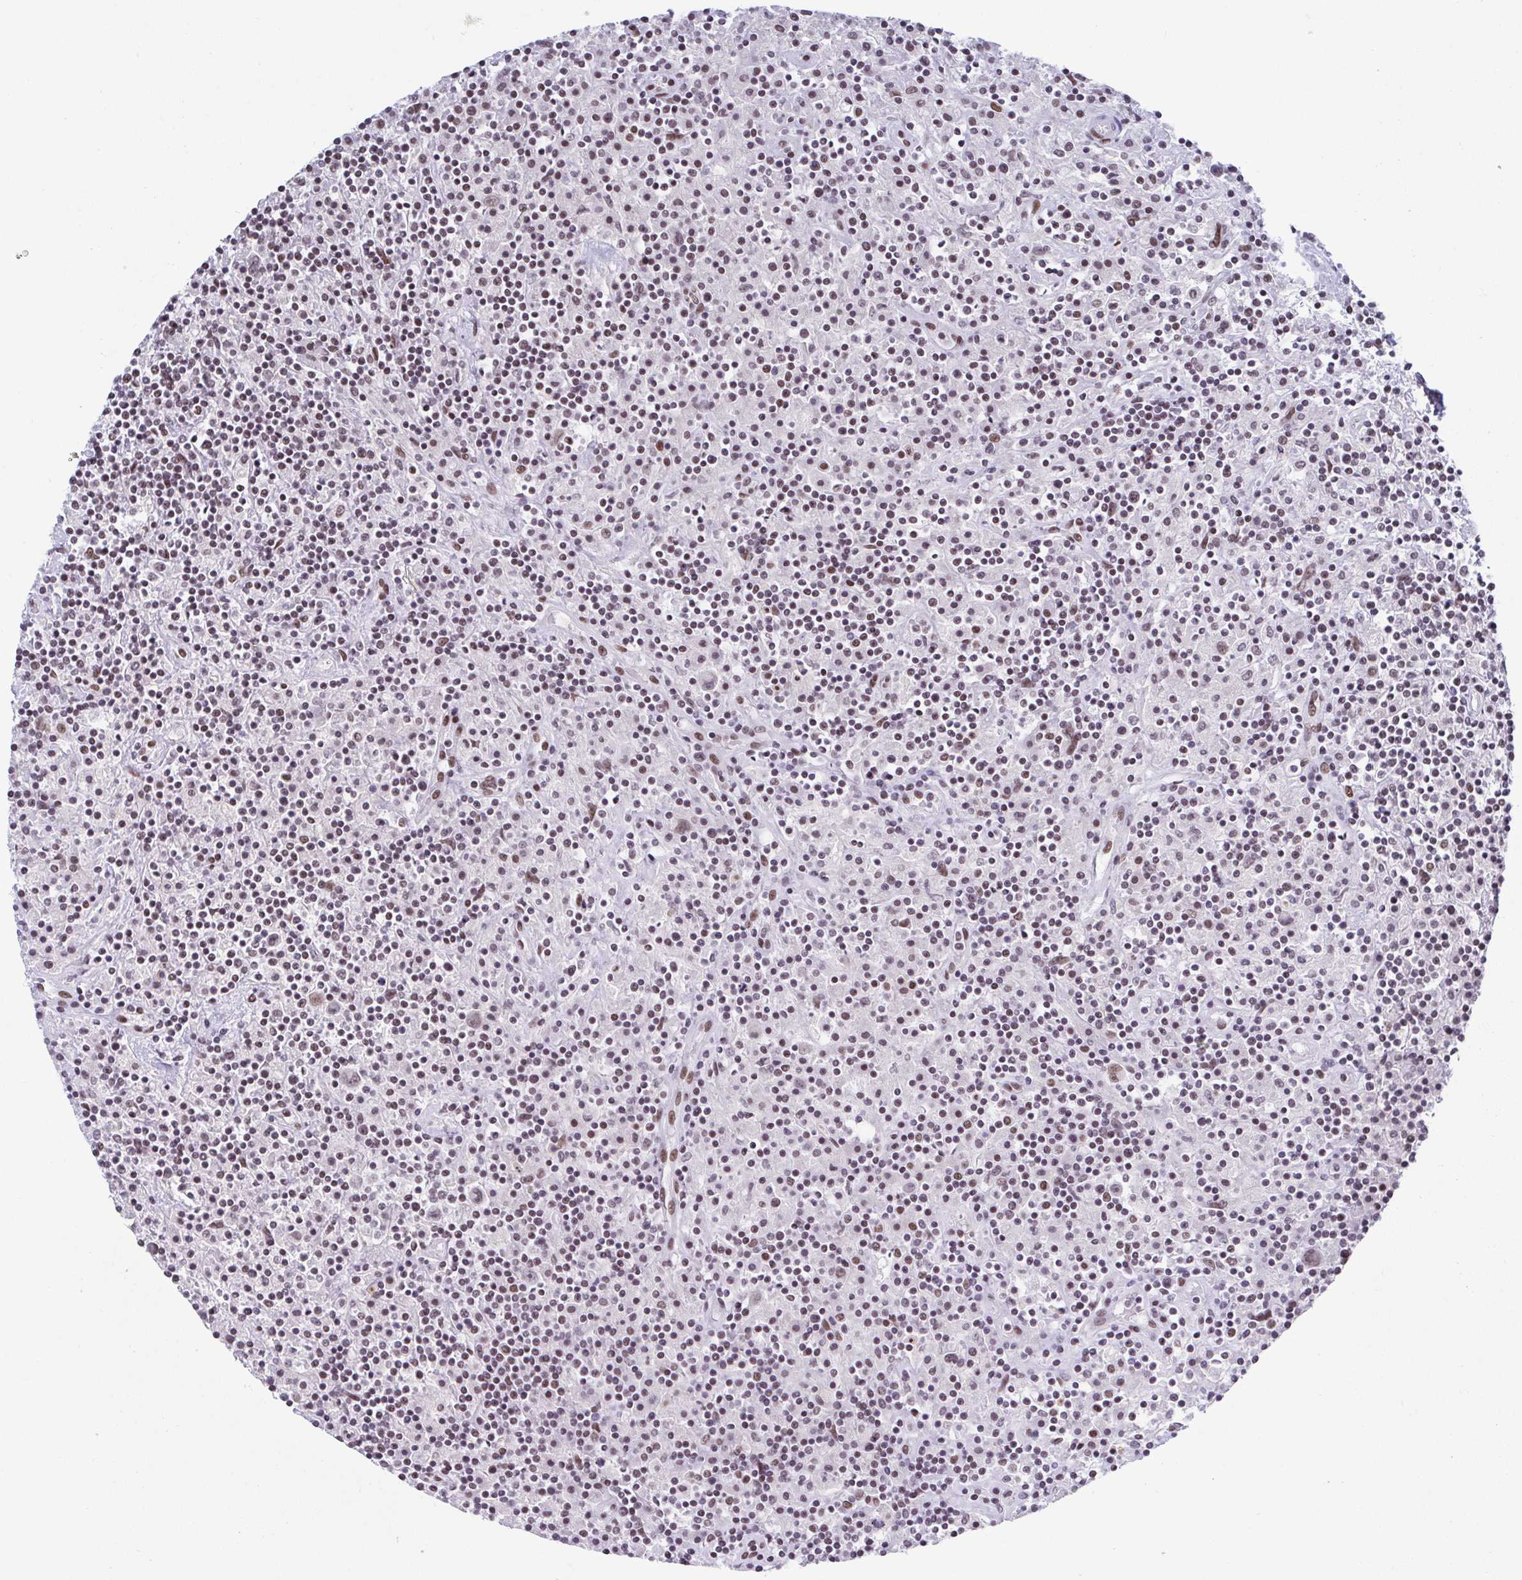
{"staining": {"intensity": "moderate", "quantity": "25%-75%", "location": "nuclear"}, "tissue": "lymphoma", "cell_type": "Tumor cells", "image_type": "cancer", "snomed": [{"axis": "morphology", "description": "Hodgkin's disease, NOS"}, {"axis": "topography", "description": "Lymph node"}], "caption": "A brown stain highlights moderate nuclear staining of a protein in Hodgkin's disease tumor cells.", "gene": "SLC7A10", "patient": {"sex": "male", "age": 70}}